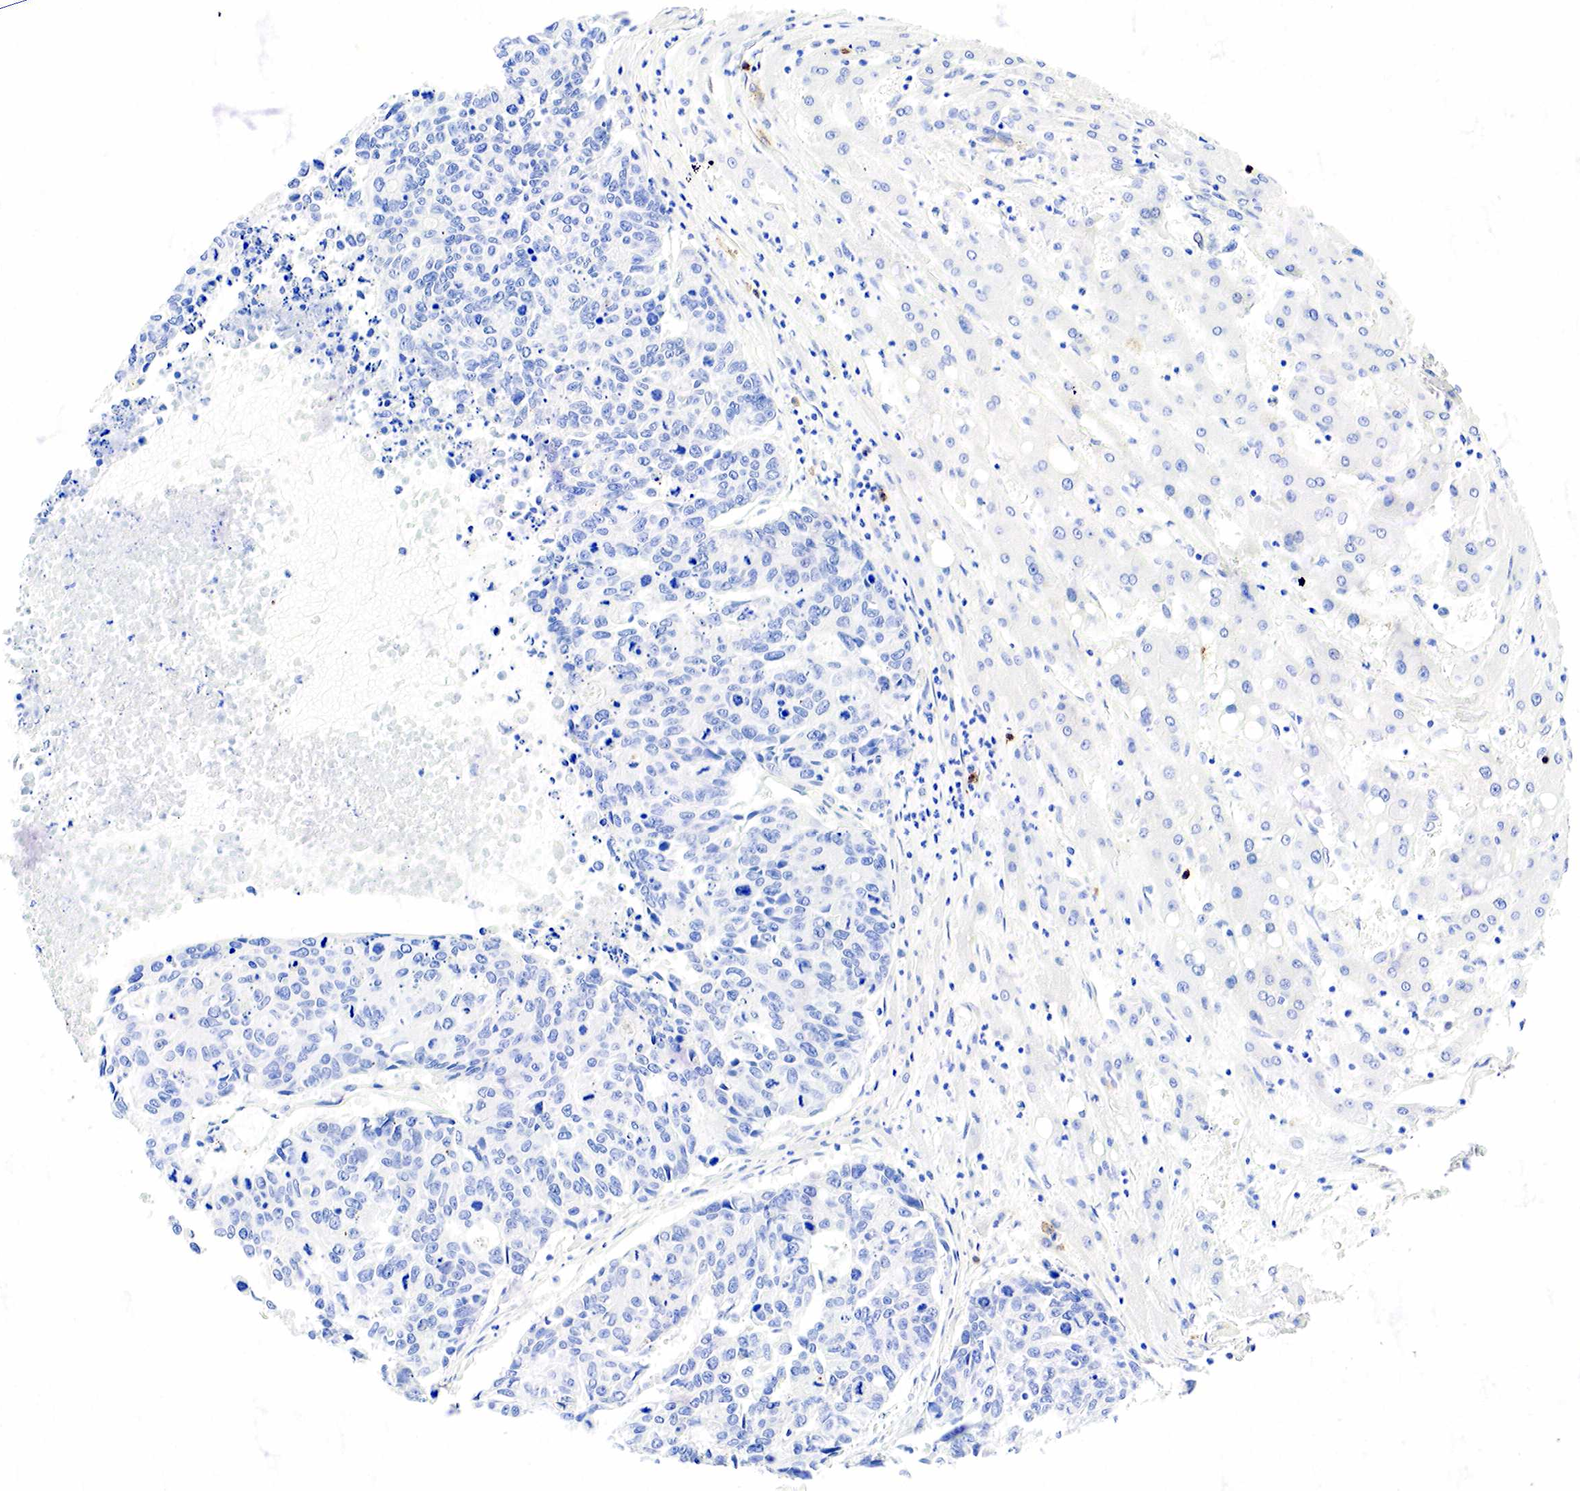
{"staining": {"intensity": "negative", "quantity": "none", "location": "none"}, "tissue": "liver cancer", "cell_type": "Tumor cells", "image_type": "cancer", "snomed": [{"axis": "morphology", "description": "Carcinoma, metastatic, NOS"}, {"axis": "topography", "description": "Liver"}], "caption": "Immunohistochemistry (IHC) micrograph of neoplastic tissue: human liver cancer (metastatic carcinoma) stained with DAB reveals no significant protein staining in tumor cells. Nuclei are stained in blue.", "gene": "CD79A", "patient": {"sex": "male", "age": 49}}